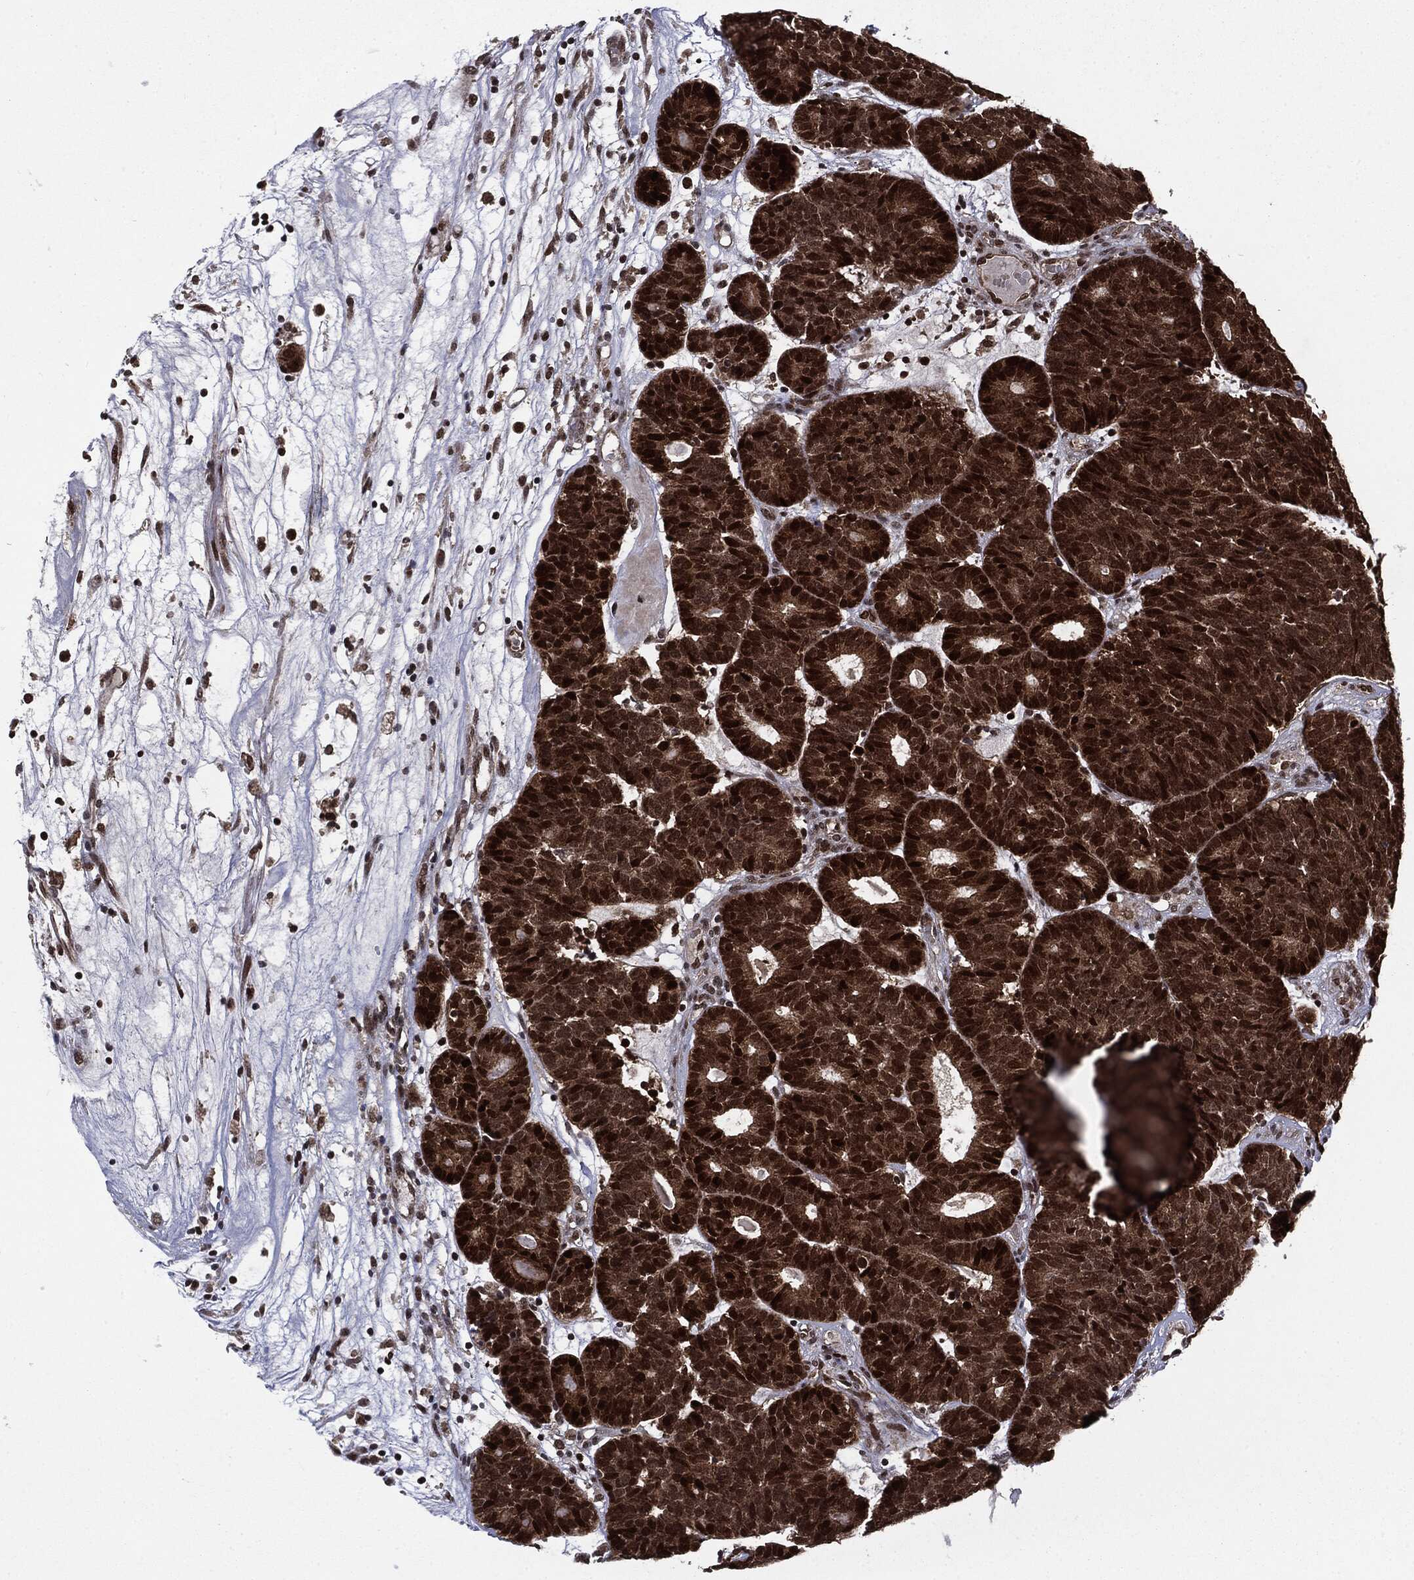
{"staining": {"intensity": "strong", "quantity": ">75%", "location": "cytoplasmic/membranous,nuclear"}, "tissue": "head and neck cancer", "cell_type": "Tumor cells", "image_type": "cancer", "snomed": [{"axis": "morphology", "description": "Adenocarcinoma, NOS"}, {"axis": "topography", "description": "Head-Neck"}], "caption": "DAB immunohistochemical staining of human head and neck adenocarcinoma demonstrates strong cytoplasmic/membranous and nuclear protein expression in approximately >75% of tumor cells.", "gene": "PTPA", "patient": {"sex": "female", "age": 81}}